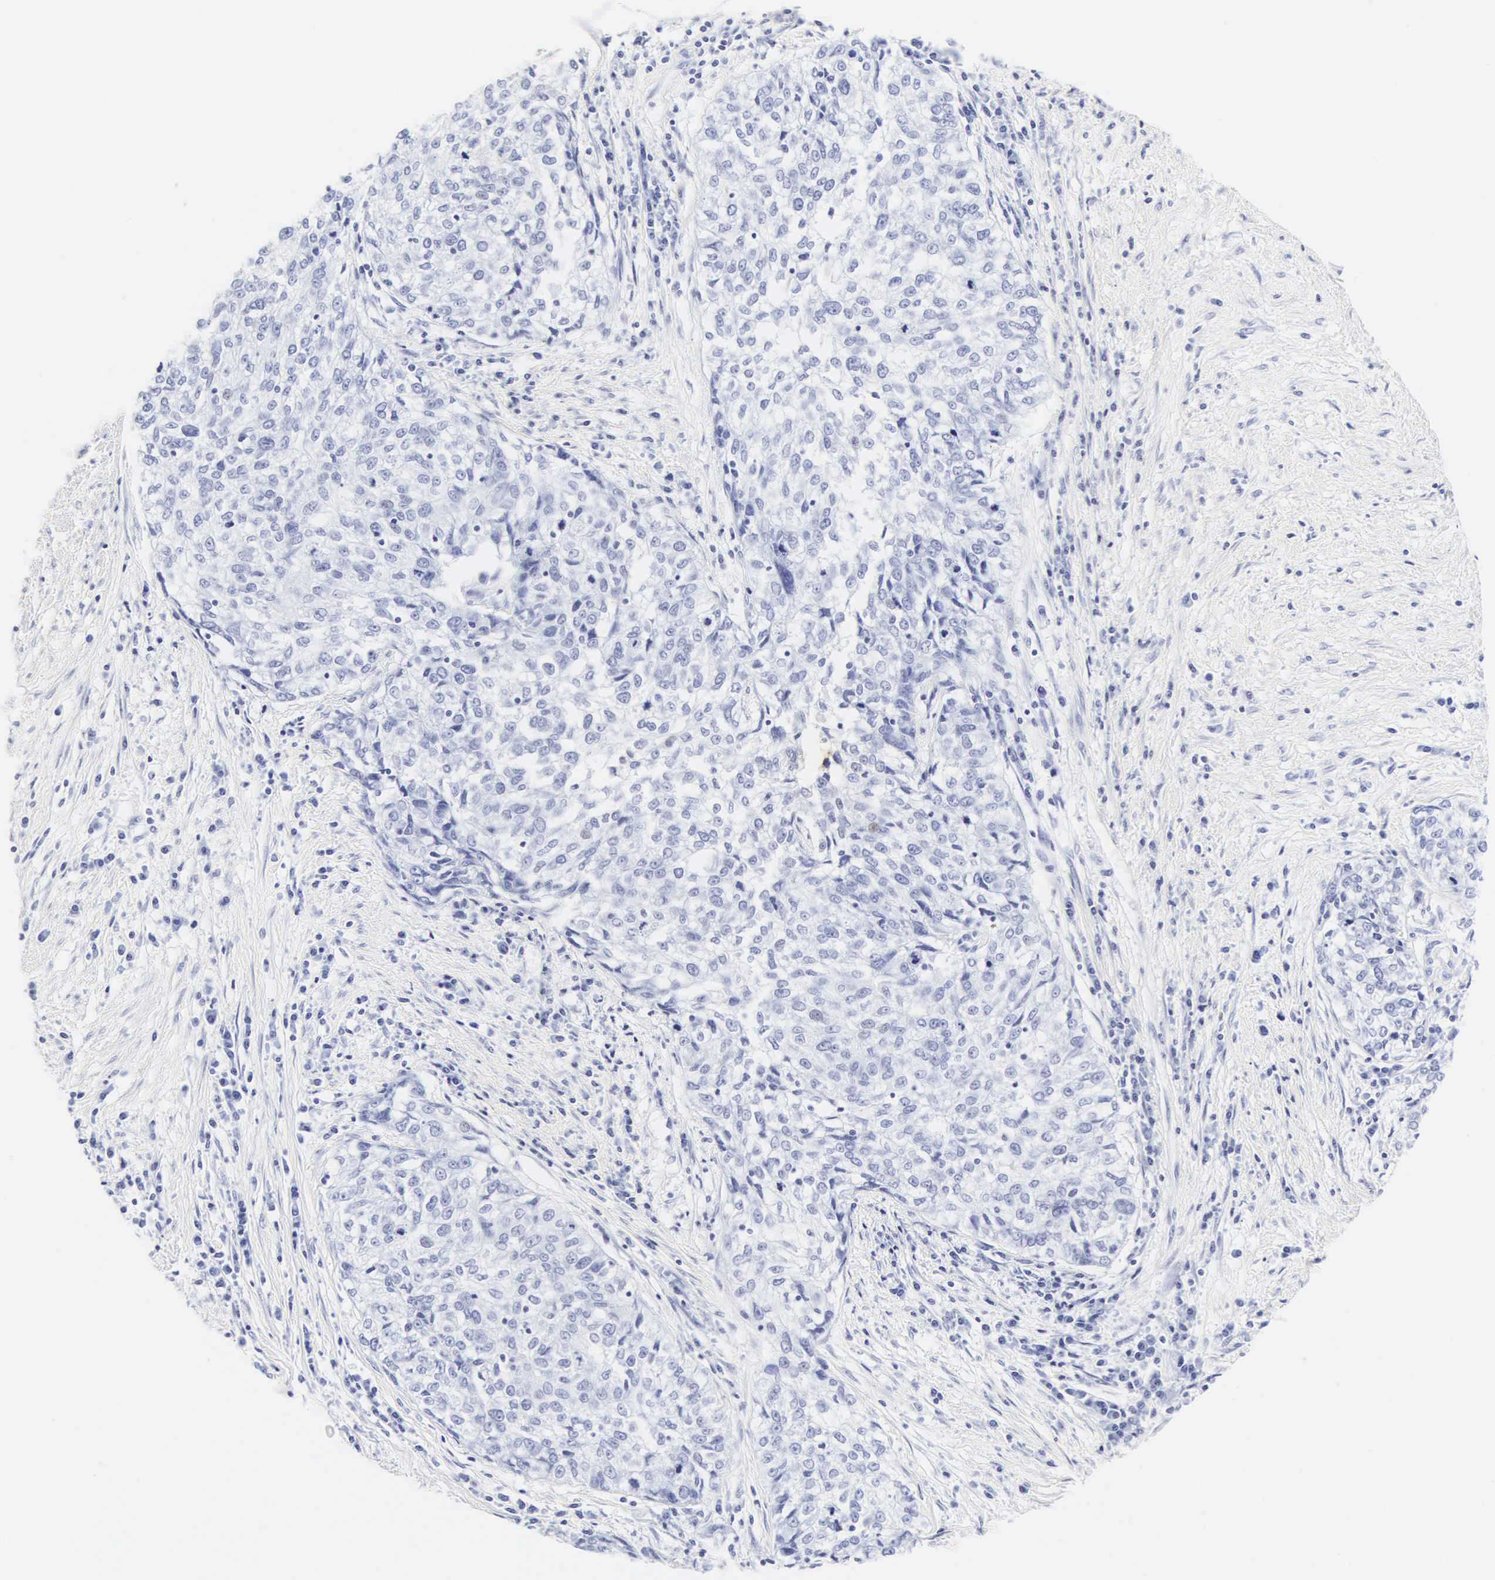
{"staining": {"intensity": "negative", "quantity": "none", "location": "none"}, "tissue": "cervical cancer", "cell_type": "Tumor cells", "image_type": "cancer", "snomed": [{"axis": "morphology", "description": "Squamous cell carcinoma, NOS"}, {"axis": "topography", "description": "Cervix"}], "caption": "DAB immunohistochemical staining of cervical squamous cell carcinoma shows no significant staining in tumor cells.", "gene": "CGB3", "patient": {"sex": "female", "age": 57}}